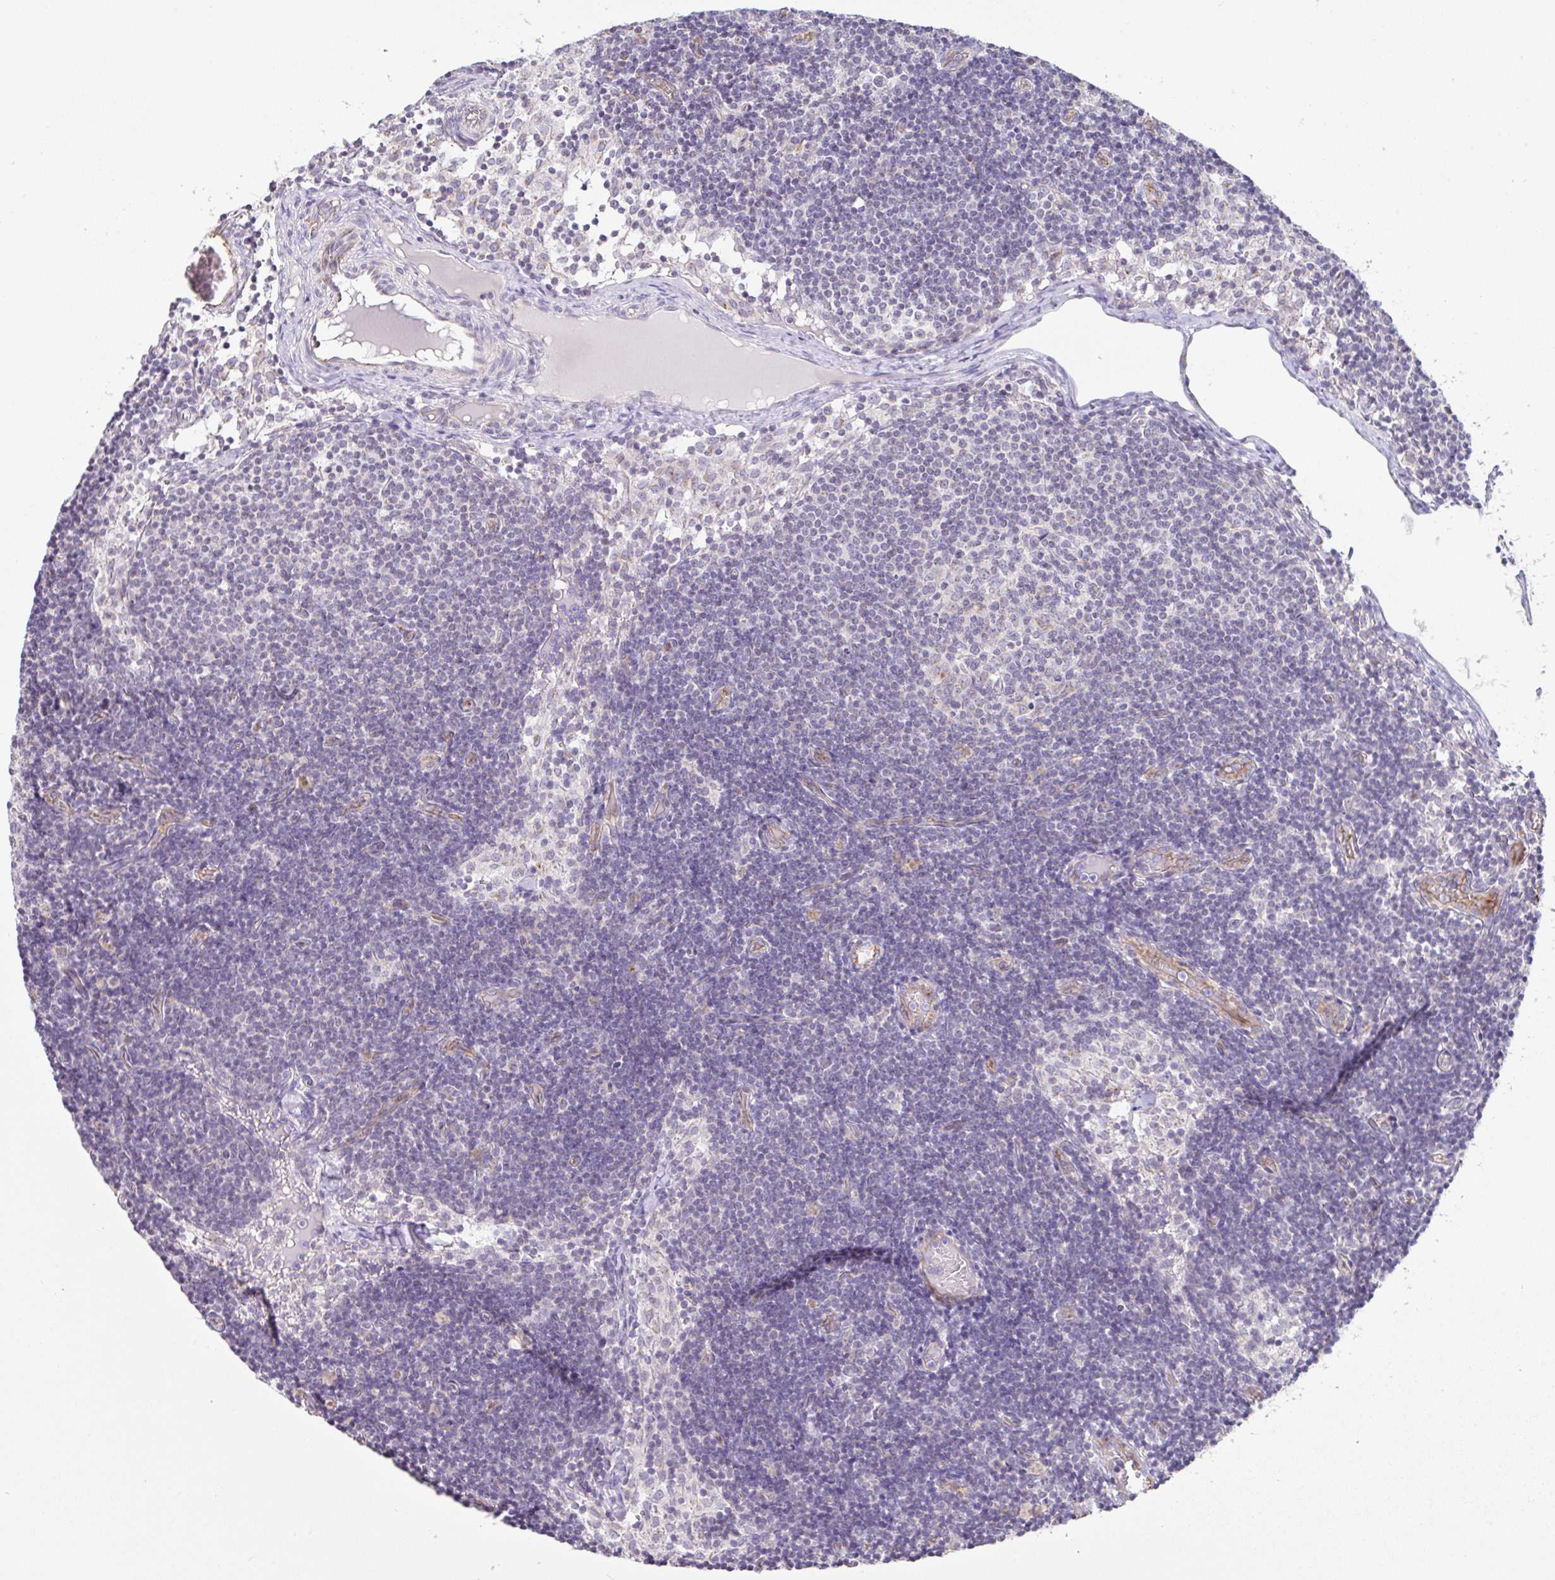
{"staining": {"intensity": "negative", "quantity": "none", "location": "none"}, "tissue": "lymph node", "cell_type": "Germinal center cells", "image_type": "normal", "snomed": [{"axis": "morphology", "description": "Normal tissue, NOS"}, {"axis": "topography", "description": "Lymph node"}], "caption": "High magnification brightfield microscopy of normal lymph node stained with DAB (3,3'-diaminobenzidine) (brown) and counterstained with hematoxylin (blue): germinal center cells show no significant positivity. The staining is performed using DAB (3,3'-diaminobenzidine) brown chromogen with nuclei counter-stained in using hematoxylin.", "gene": "PLCD4", "patient": {"sex": "female", "age": 31}}